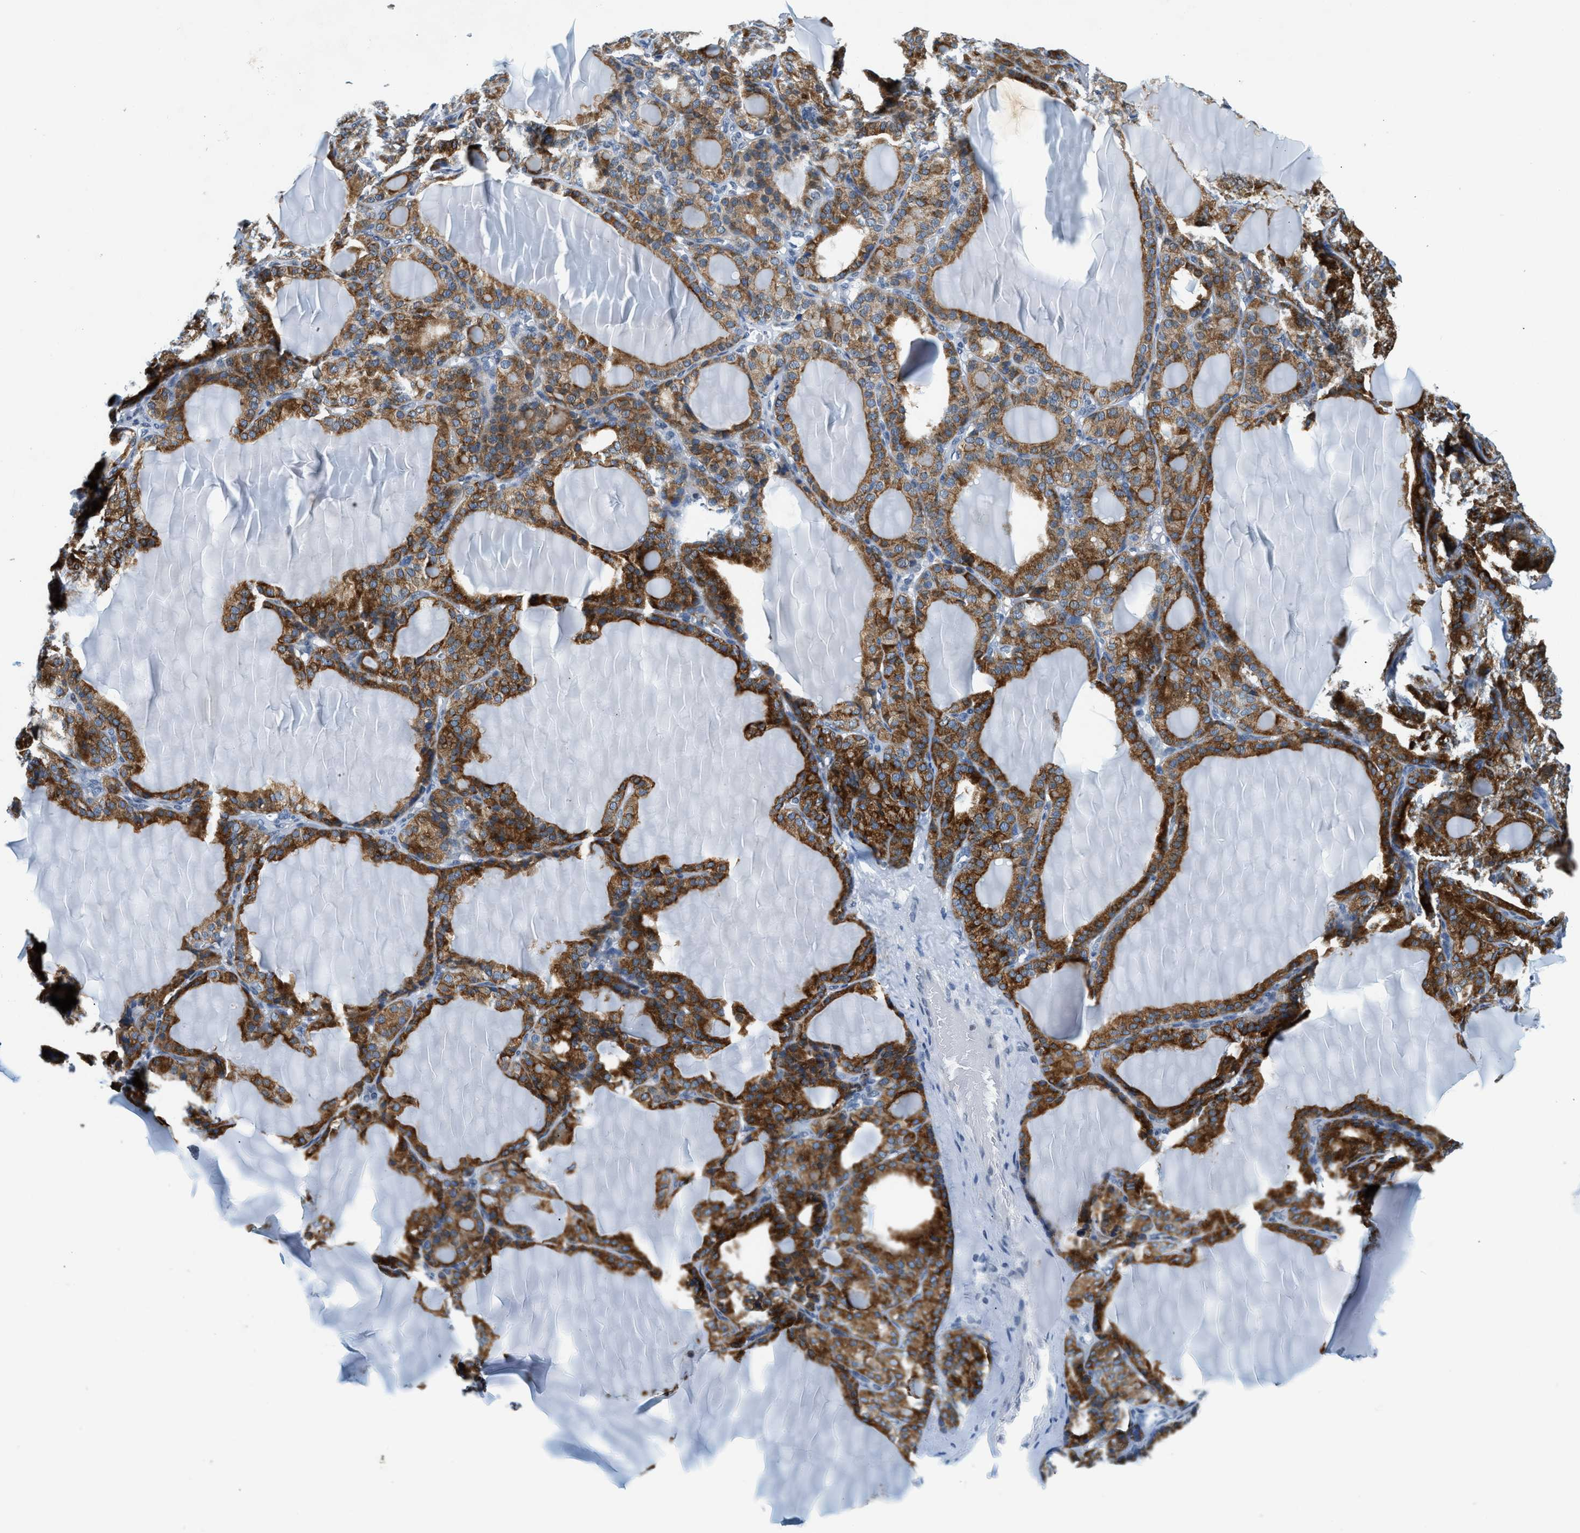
{"staining": {"intensity": "strong", "quantity": "25%-75%", "location": "cytoplasmic/membranous"}, "tissue": "thyroid gland", "cell_type": "Glandular cells", "image_type": "normal", "snomed": [{"axis": "morphology", "description": "Normal tissue, NOS"}, {"axis": "topography", "description": "Thyroid gland"}], "caption": "A histopathology image of thyroid gland stained for a protein displays strong cytoplasmic/membranous brown staining in glandular cells. The protein of interest is shown in brown color, while the nuclei are stained blue.", "gene": "UVRAG", "patient": {"sex": "female", "age": 28}}